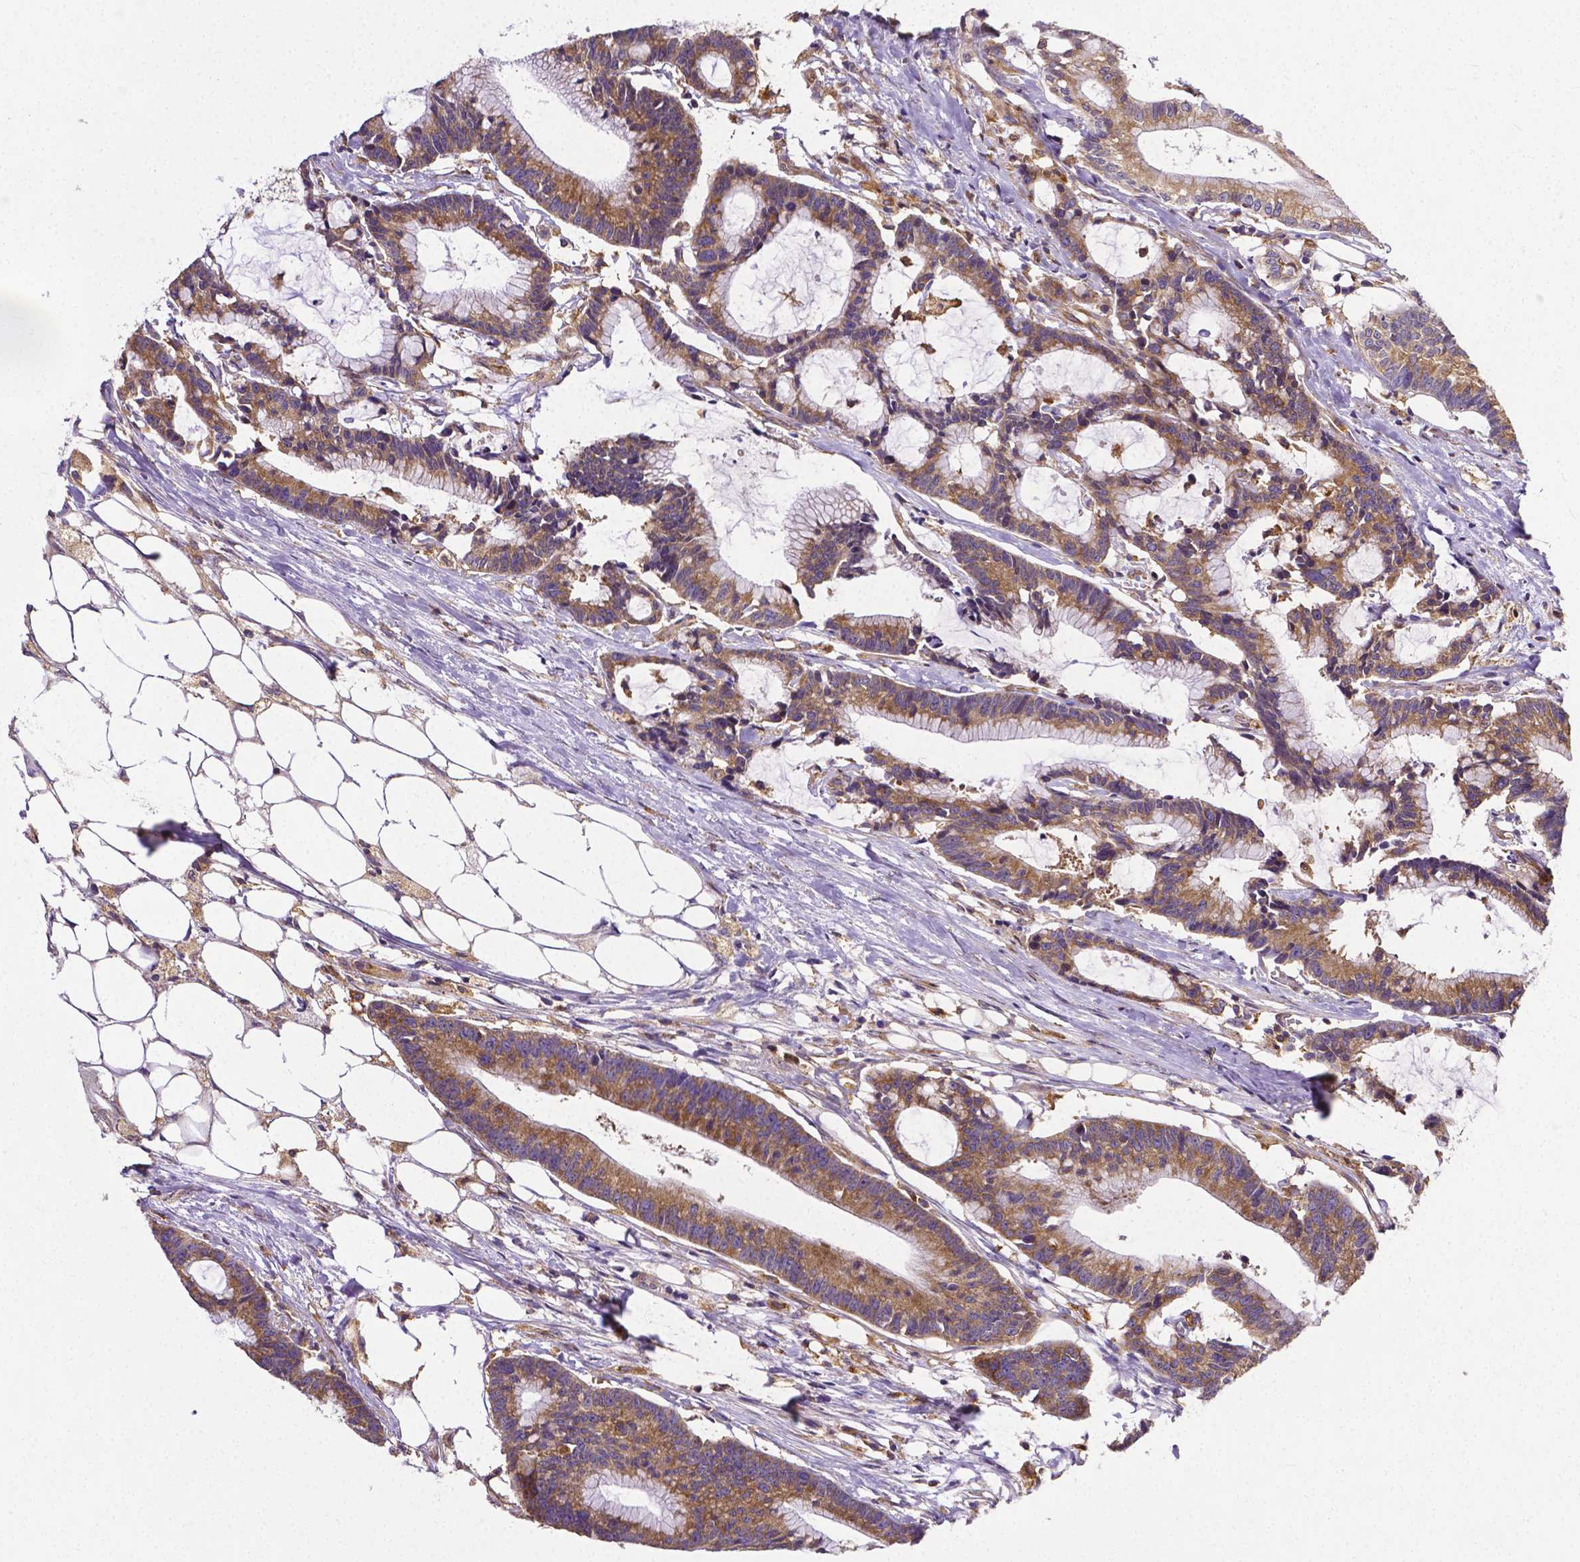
{"staining": {"intensity": "moderate", "quantity": ">75%", "location": "cytoplasmic/membranous"}, "tissue": "colorectal cancer", "cell_type": "Tumor cells", "image_type": "cancer", "snomed": [{"axis": "morphology", "description": "Adenocarcinoma, NOS"}, {"axis": "topography", "description": "Colon"}], "caption": "Brown immunohistochemical staining in human colorectal adenocarcinoma displays moderate cytoplasmic/membranous staining in about >75% of tumor cells.", "gene": "DICER1", "patient": {"sex": "female", "age": 78}}